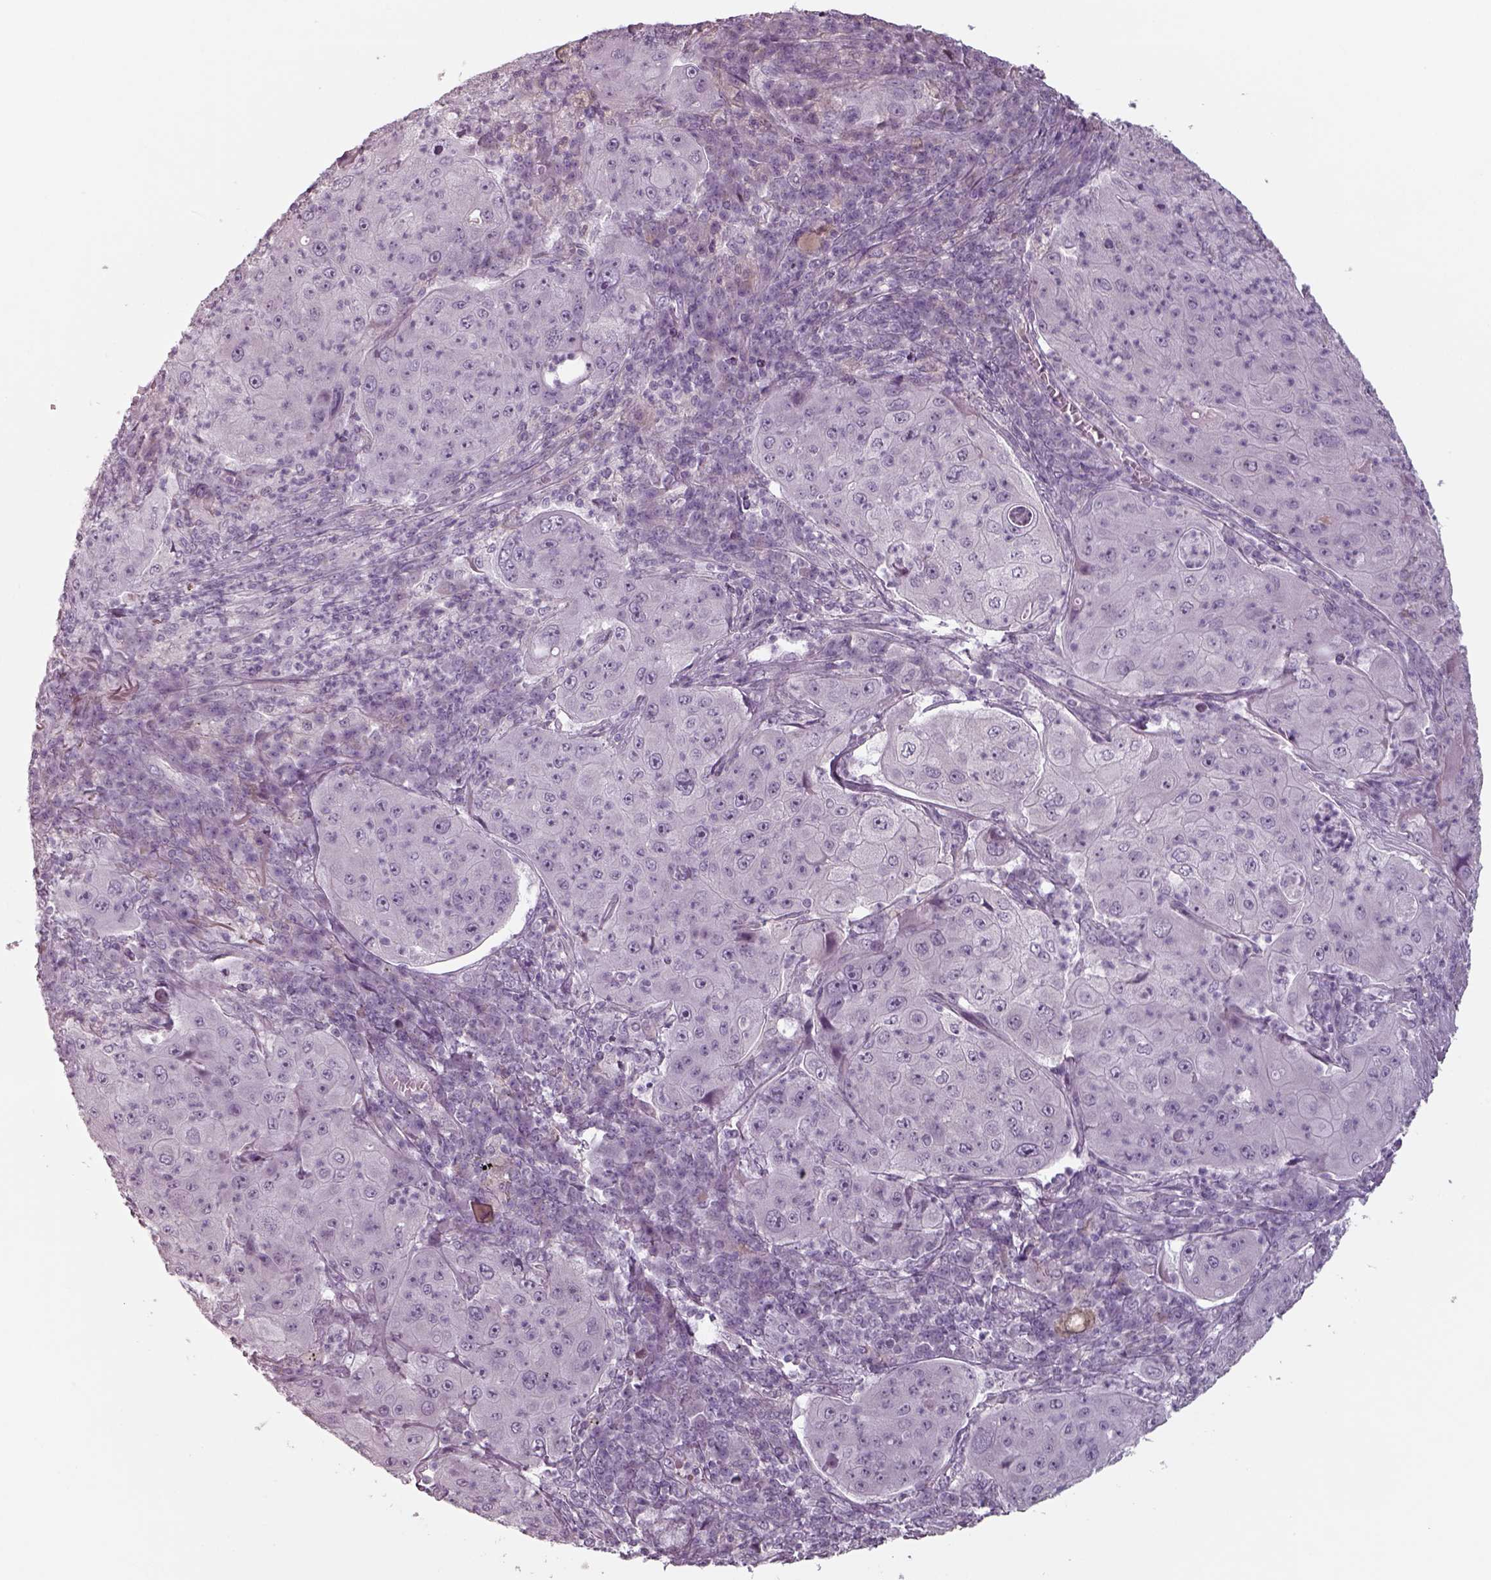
{"staining": {"intensity": "negative", "quantity": "none", "location": "none"}, "tissue": "lung cancer", "cell_type": "Tumor cells", "image_type": "cancer", "snomed": [{"axis": "morphology", "description": "Squamous cell carcinoma, NOS"}, {"axis": "topography", "description": "Lung"}], "caption": "Human lung cancer stained for a protein using immunohistochemistry (IHC) shows no staining in tumor cells.", "gene": "SEPTIN14", "patient": {"sex": "female", "age": 59}}